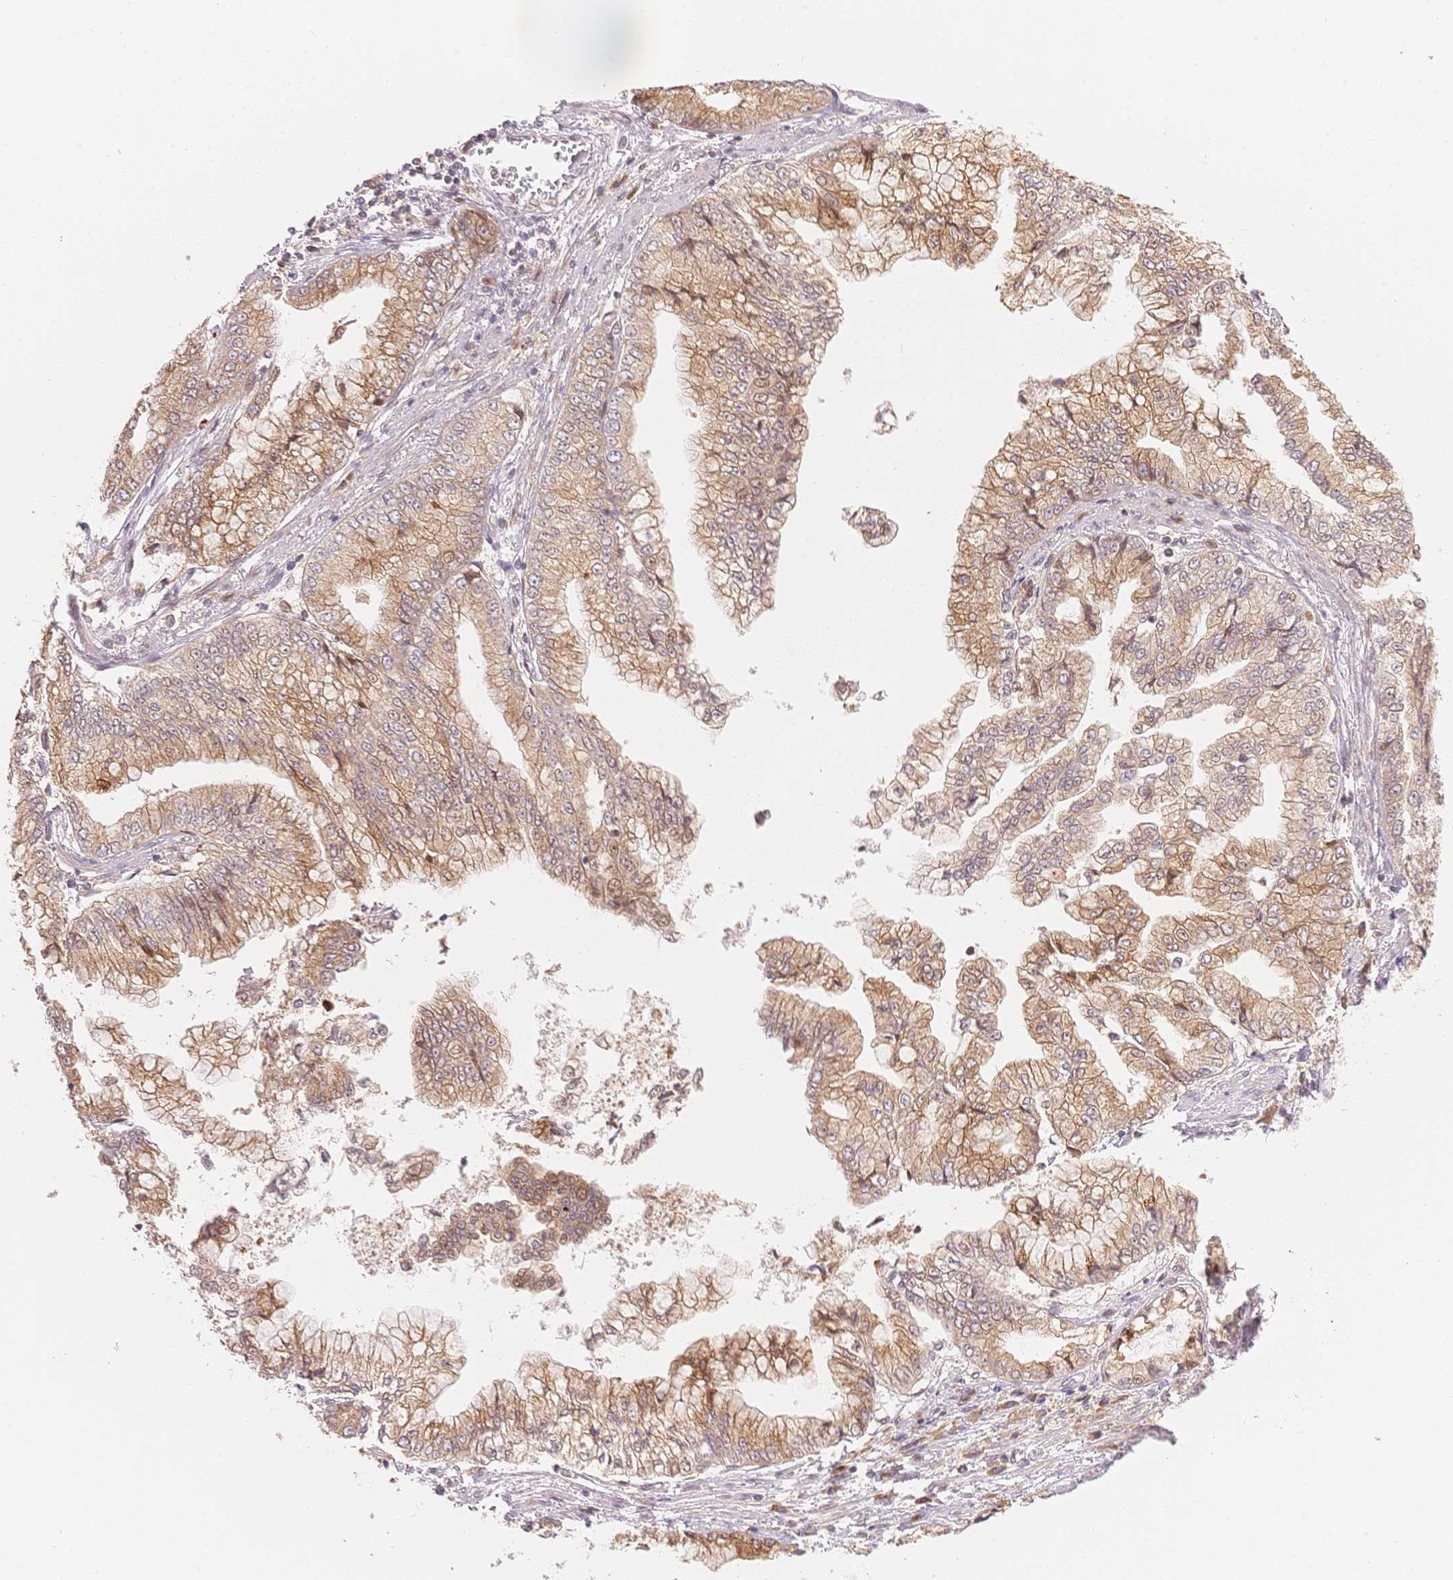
{"staining": {"intensity": "moderate", "quantity": ">75%", "location": "cytoplasmic/membranous"}, "tissue": "stomach cancer", "cell_type": "Tumor cells", "image_type": "cancer", "snomed": [{"axis": "morphology", "description": "Adenocarcinoma, NOS"}, {"axis": "topography", "description": "Stomach, upper"}], "caption": "Human adenocarcinoma (stomach) stained with a brown dye demonstrates moderate cytoplasmic/membranous positive expression in about >75% of tumor cells.", "gene": "STK39", "patient": {"sex": "female", "age": 74}}